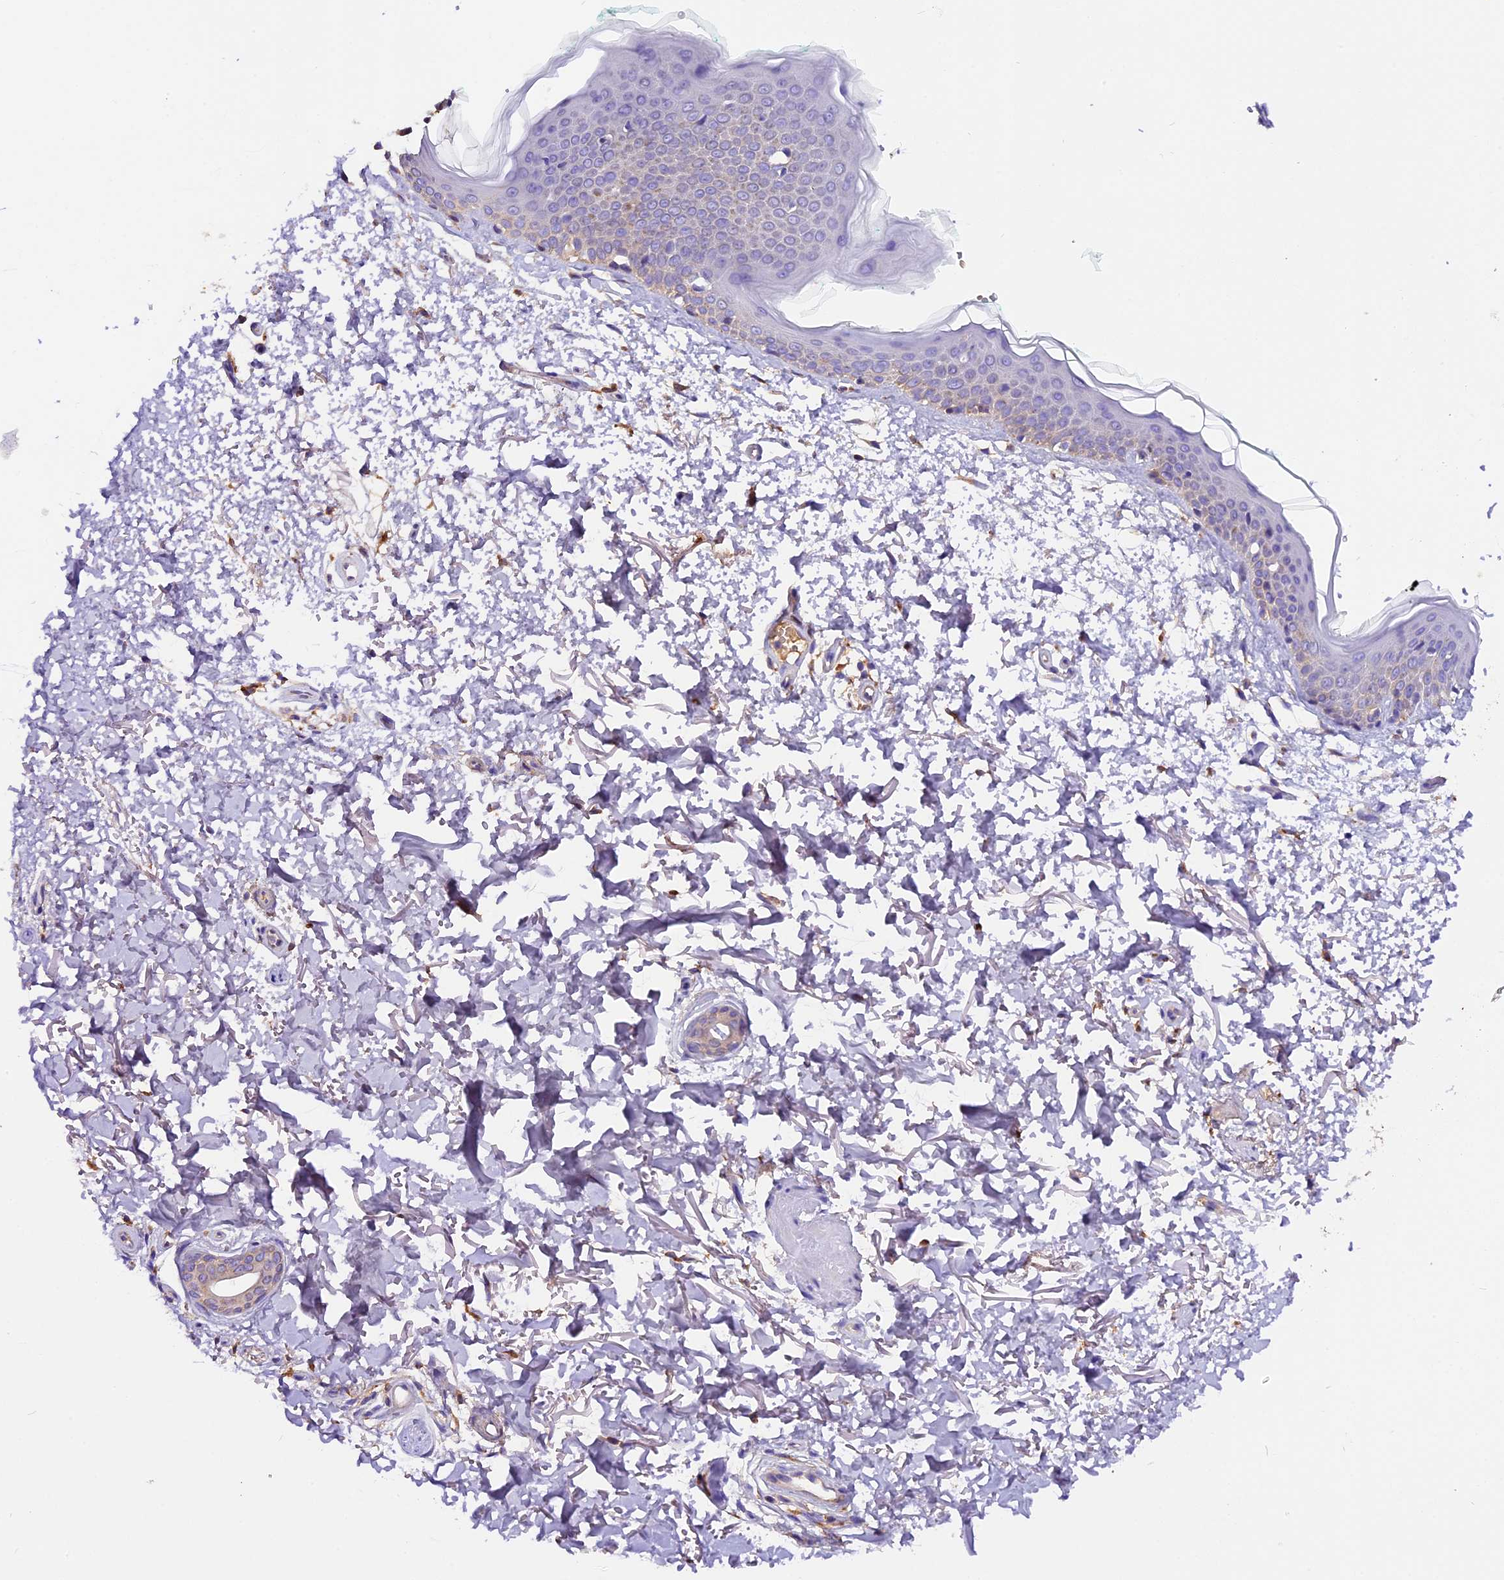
{"staining": {"intensity": "negative", "quantity": "none", "location": "none"}, "tissue": "skin", "cell_type": "Fibroblasts", "image_type": "normal", "snomed": [{"axis": "morphology", "description": "Normal tissue, NOS"}, {"axis": "topography", "description": "Skin"}], "caption": "IHC of benign skin exhibits no positivity in fibroblasts.", "gene": "SIX5", "patient": {"sex": "male", "age": 66}}